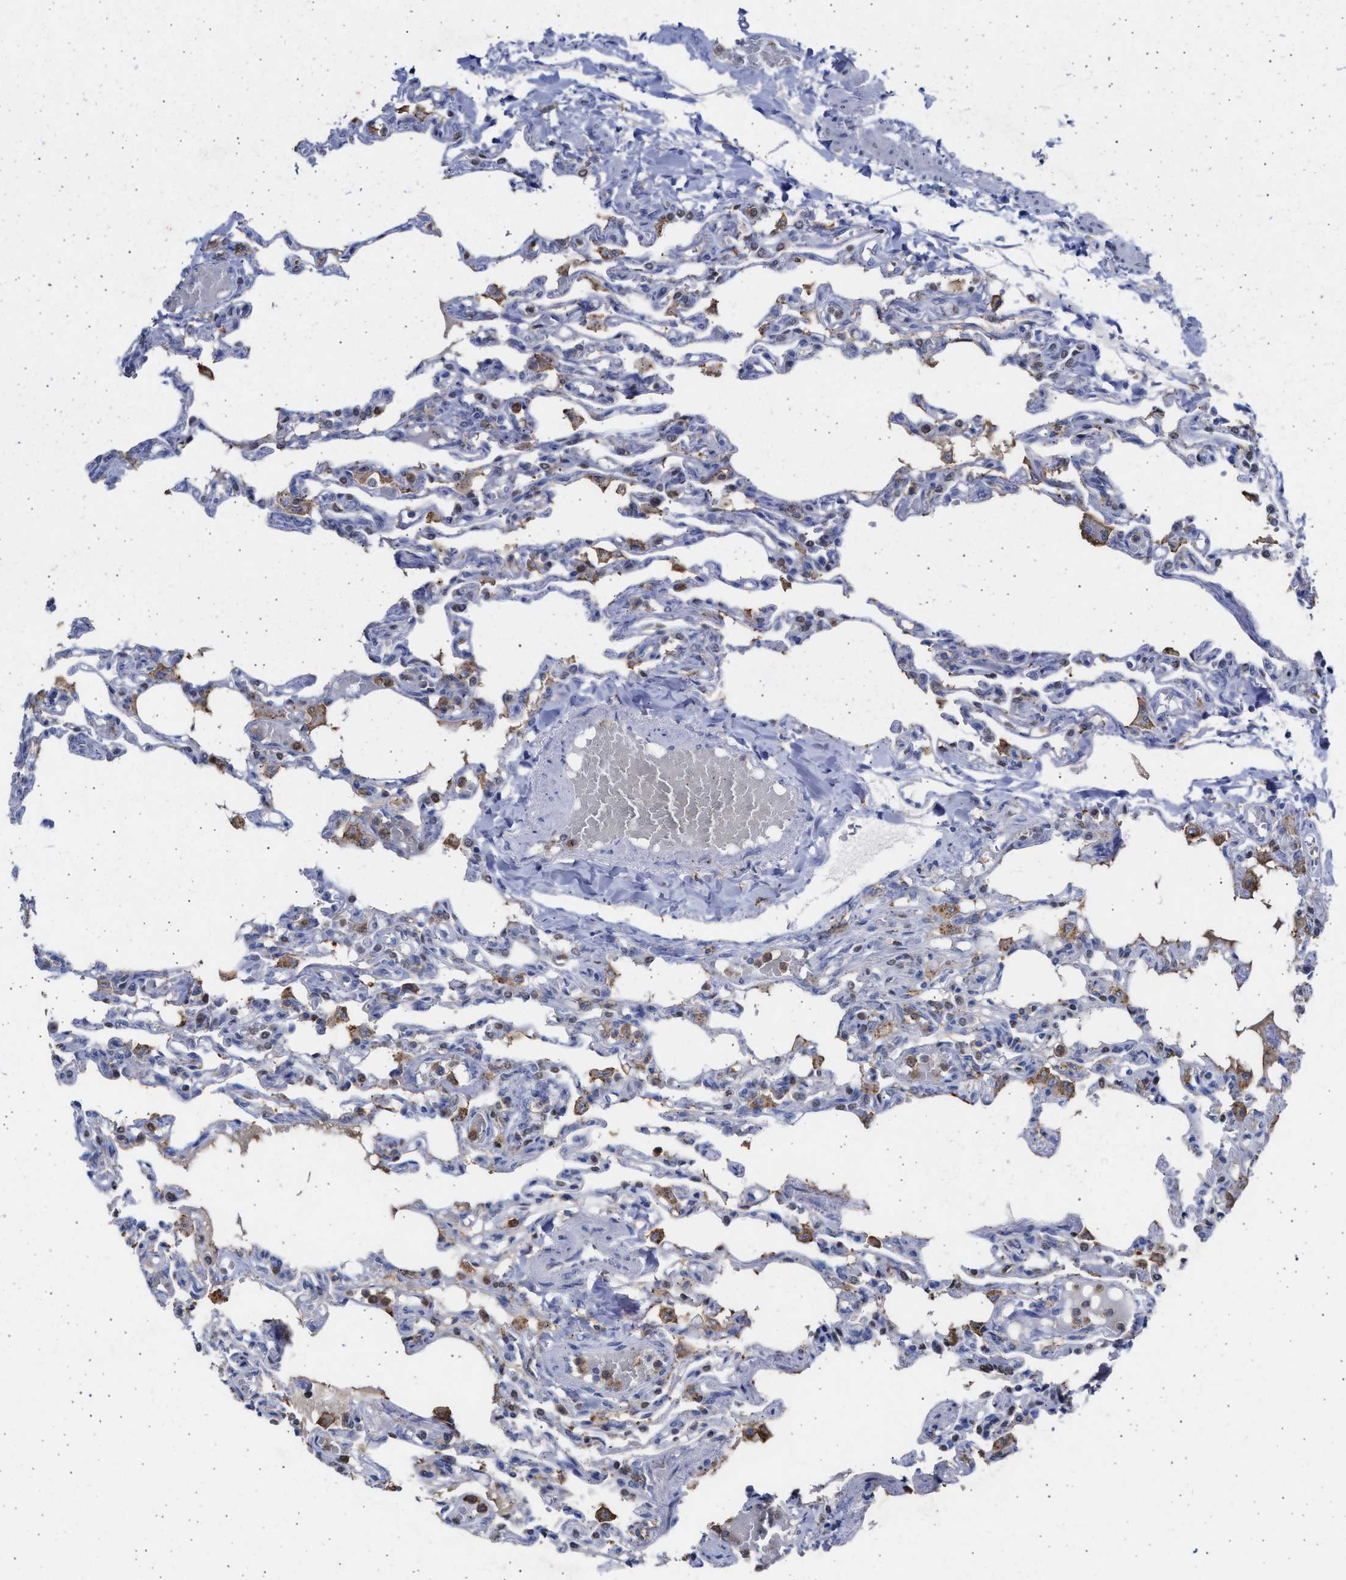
{"staining": {"intensity": "weak", "quantity": "<25%", "location": "cytoplasmic/membranous"}, "tissue": "lung", "cell_type": "Alveolar cells", "image_type": "normal", "snomed": [{"axis": "morphology", "description": "Normal tissue, NOS"}, {"axis": "topography", "description": "Lung"}], "caption": "This photomicrograph is of unremarkable lung stained with immunohistochemistry (IHC) to label a protein in brown with the nuclei are counter-stained blue. There is no positivity in alveolar cells. Nuclei are stained in blue.", "gene": "FCER1A", "patient": {"sex": "male", "age": 21}}